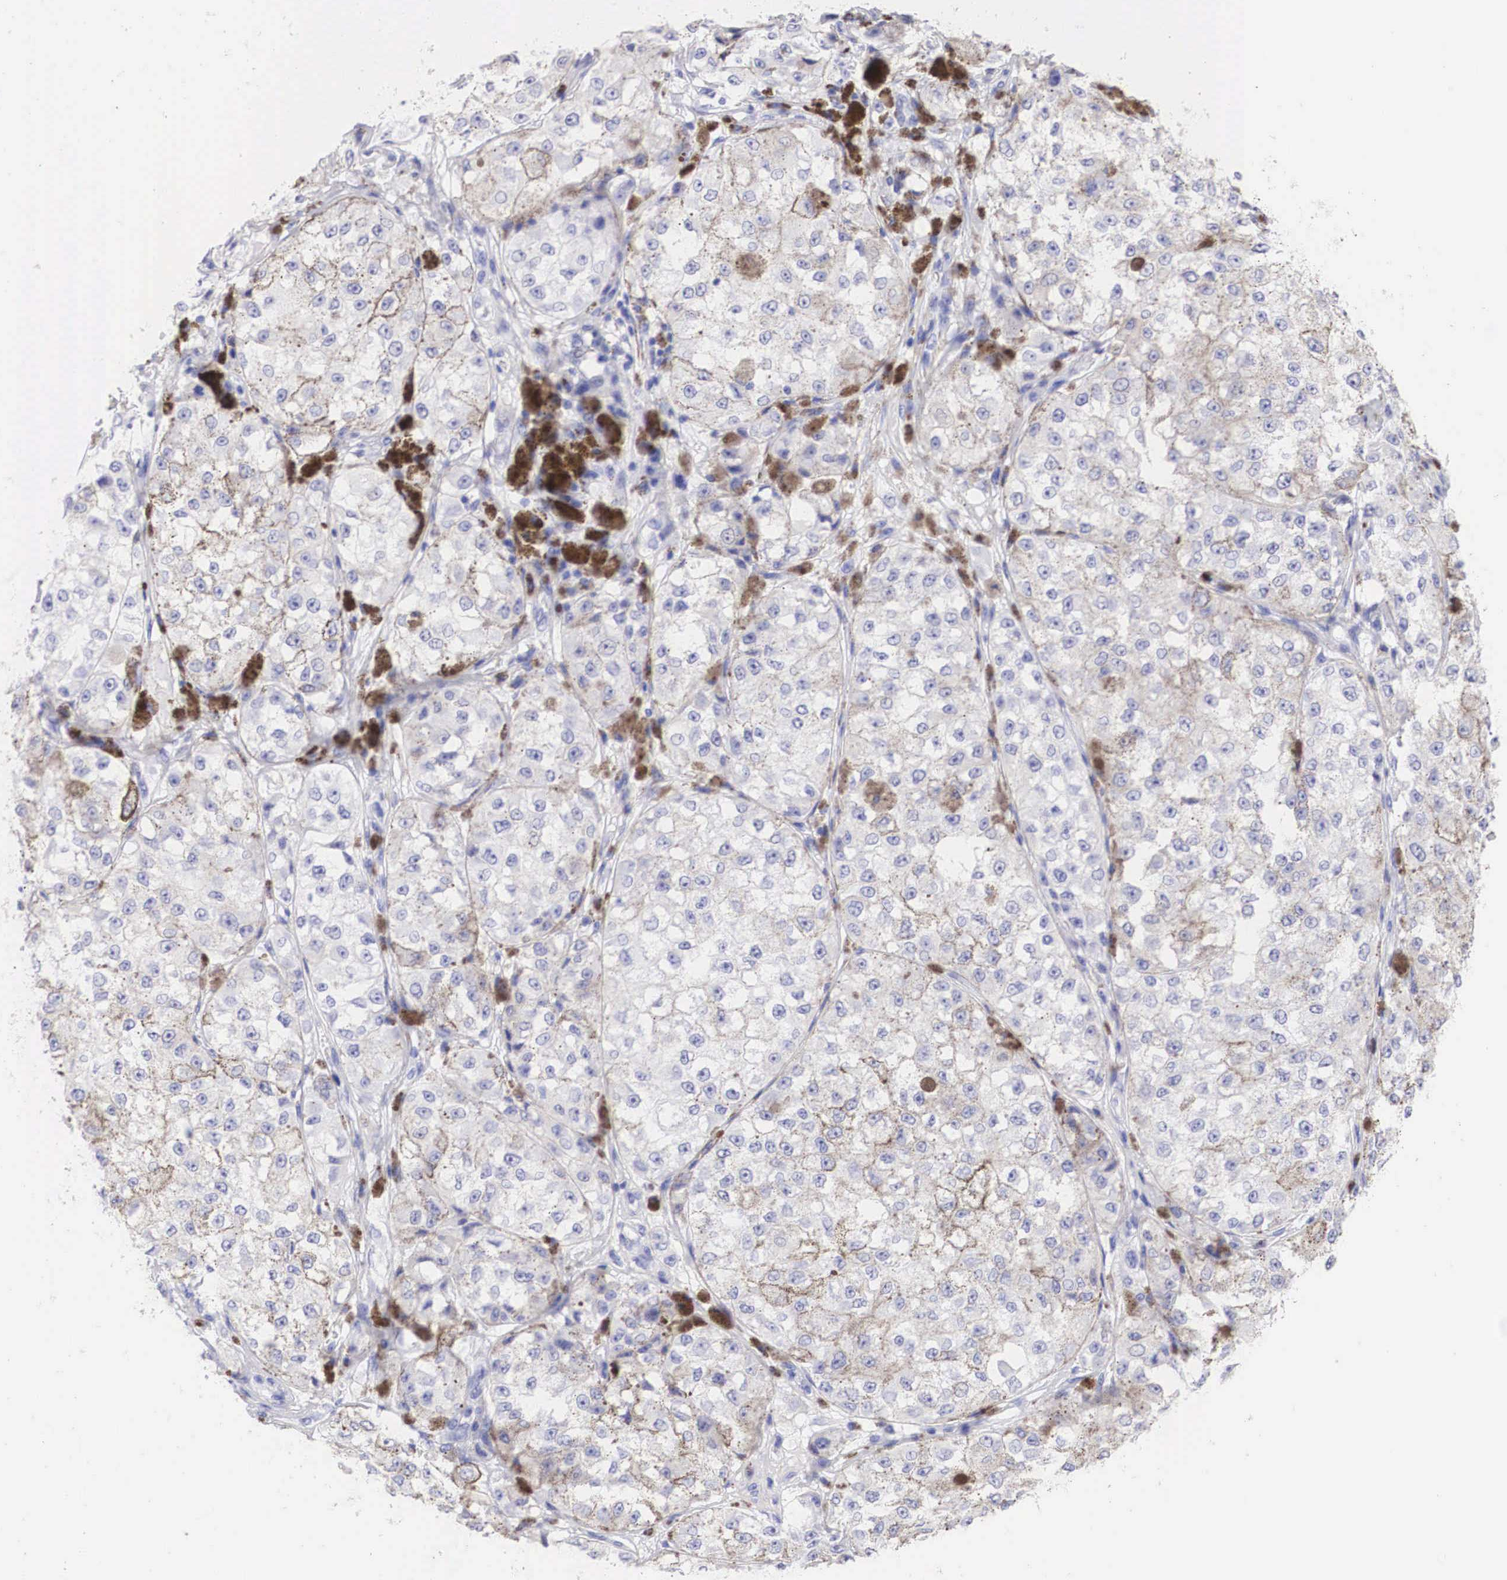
{"staining": {"intensity": "negative", "quantity": "none", "location": "none"}, "tissue": "melanoma", "cell_type": "Tumor cells", "image_type": "cancer", "snomed": [{"axis": "morphology", "description": "Malignant melanoma, NOS"}, {"axis": "topography", "description": "Skin"}], "caption": "Immunohistochemistry (IHC) micrograph of human malignant melanoma stained for a protein (brown), which shows no expression in tumor cells. (DAB (3,3'-diaminobenzidine) IHC visualized using brightfield microscopy, high magnification).", "gene": "ERBB2", "patient": {"sex": "male", "age": 67}}